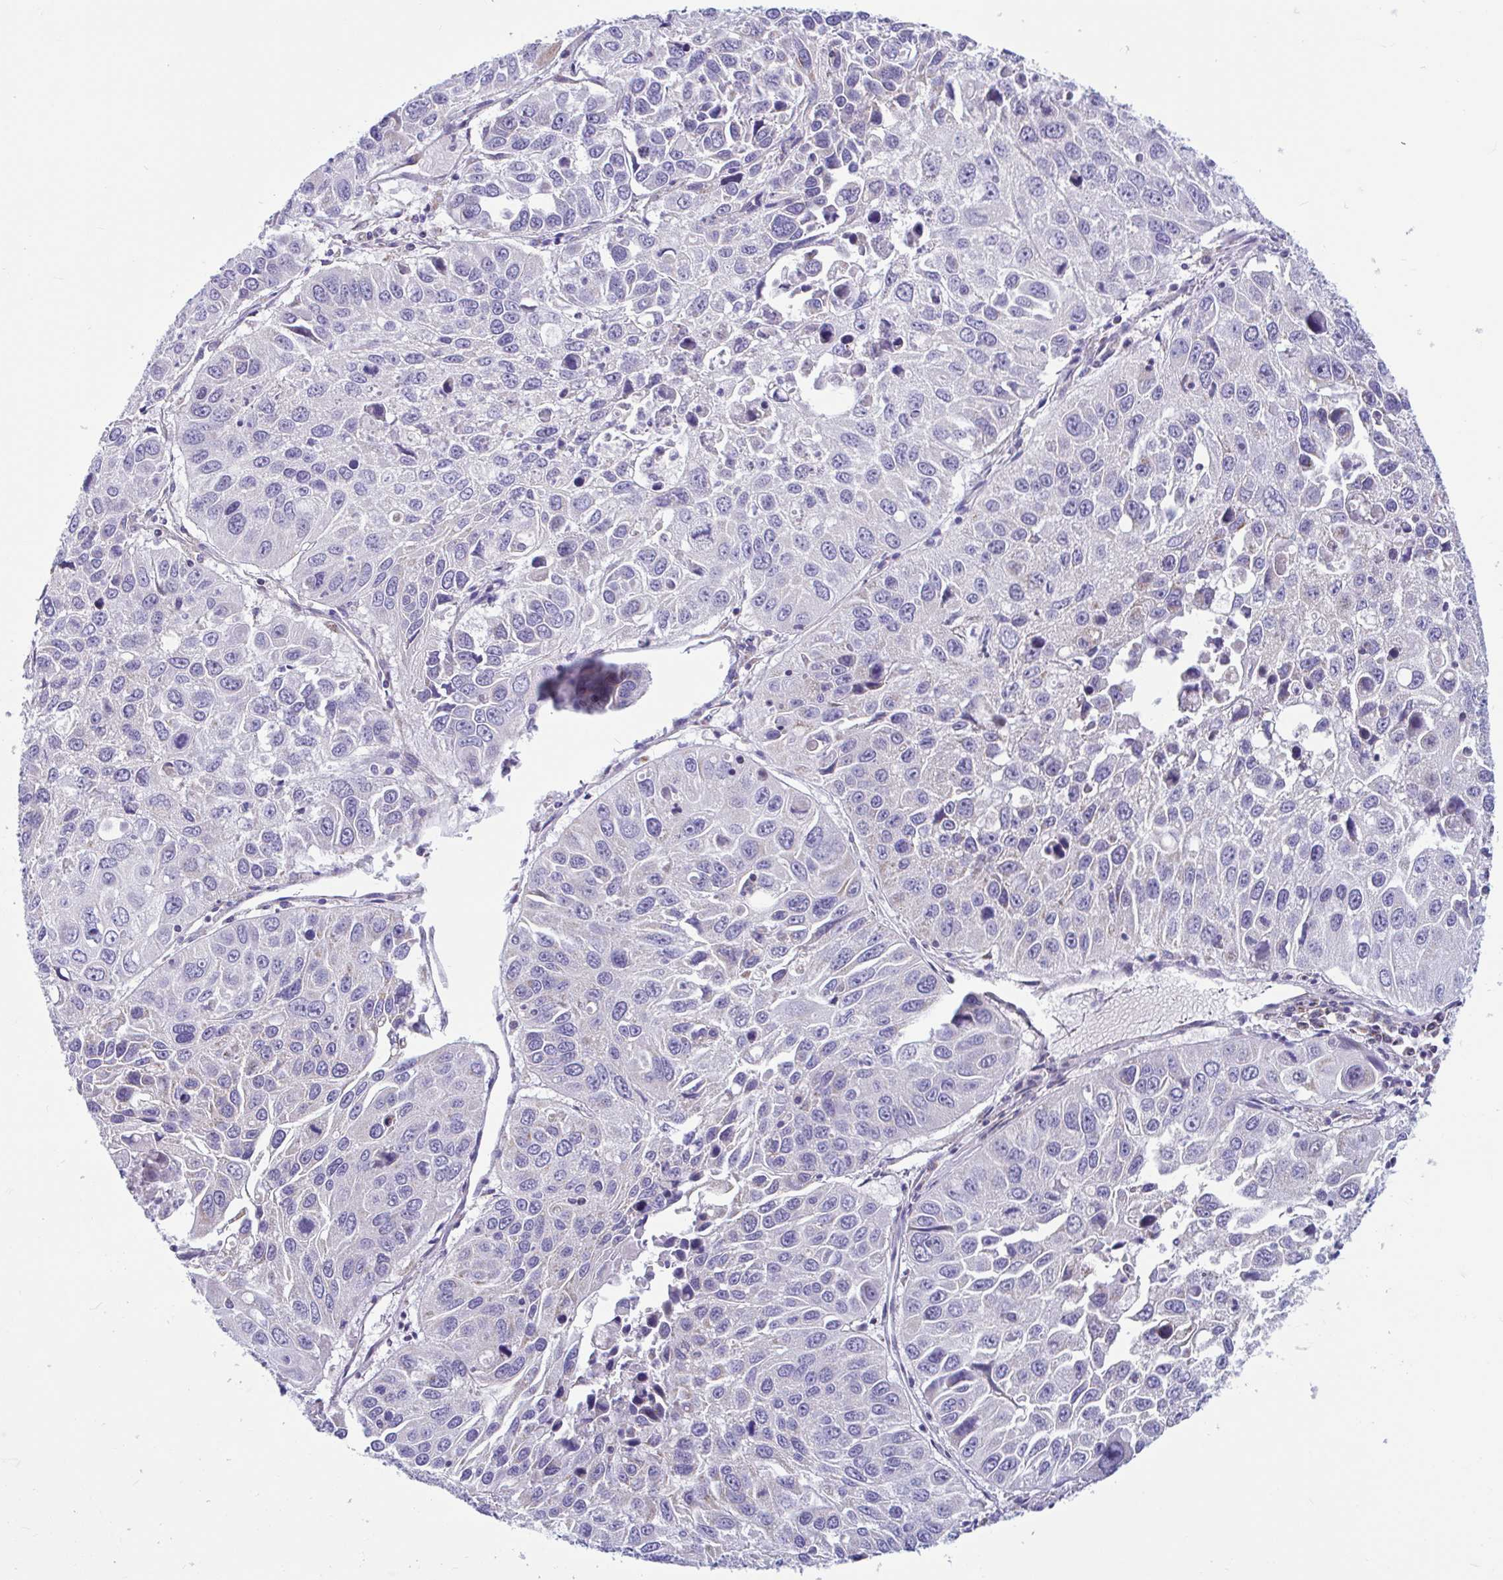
{"staining": {"intensity": "negative", "quantity": "none", "location": "none"}, "tissue": "lung cancer", "cell_type": "Tumor cells", "image_type": "cancer", "snomed": [{"axis": "morphology", "description": "Squamous cell carcinoma, NOS"}, {"axis": "topography", "description": "Lung"}], "caption": "Immunohistochemical staining of human lung cancer demonstrates no significant positivity in tumor cells.", "gene": "OR13A1", "patient": {"sex": "female", "age": 61}}